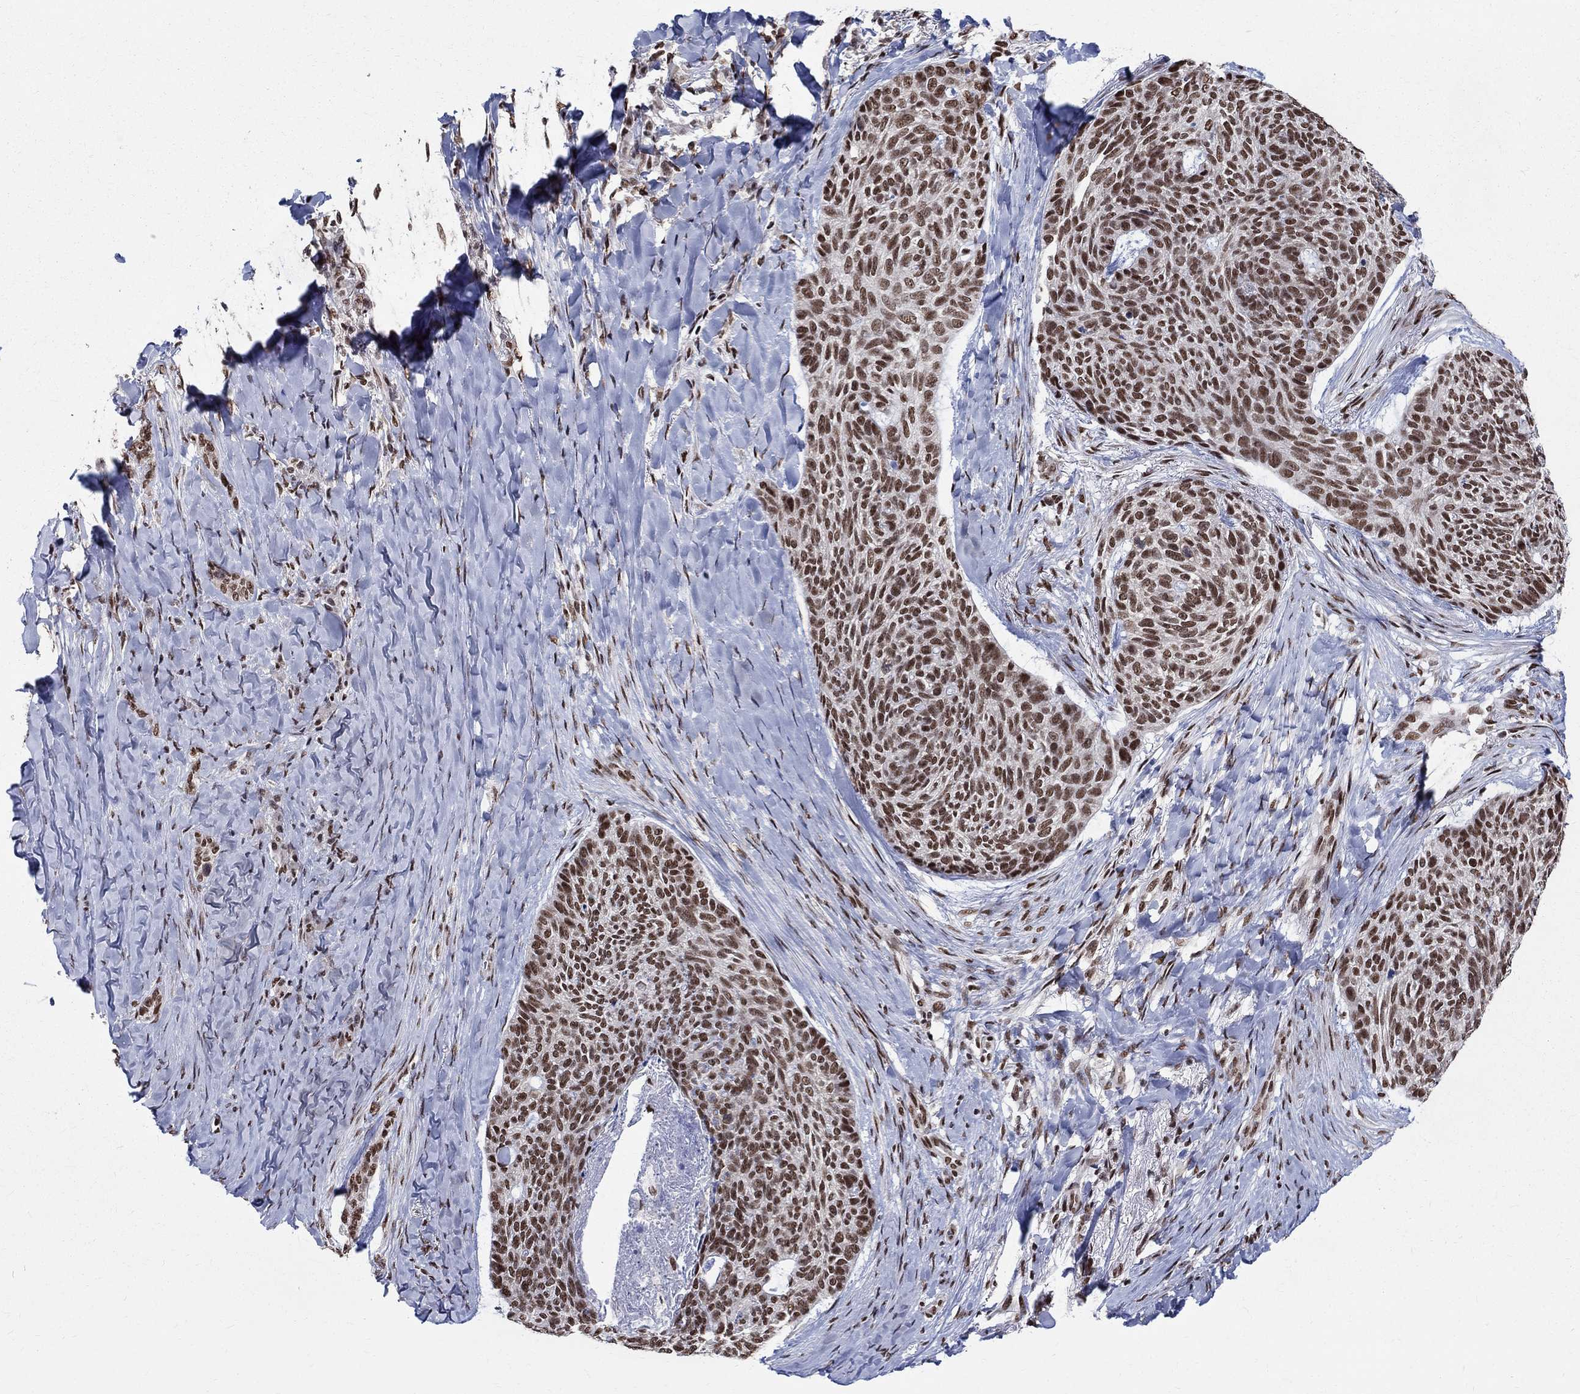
{"staining": {"intensity": "moderate", "quantity": ">75%", "location": "nuclear"}, "tissue": "skin cancer", "cell_type": "Tumor cells", "image_type": "cancer", "snomed": [{"axis": "morphology", "description": "Basal cell carcinoma"}, {"axis": "topography", "description": "Skin"}], "caption": "Tumor cells demonstrate moderate nuclear expression in about >75% of cells in skin cancer (basal cell carcinoma). Using DAB (3,3'-diaminobenzidine) (brown) and hematoxylin (blue) stains, captured at high magnification using brightfield microscopy.", "gene": "FBXO16", "patient": {"sex": "female", "age": 69}}